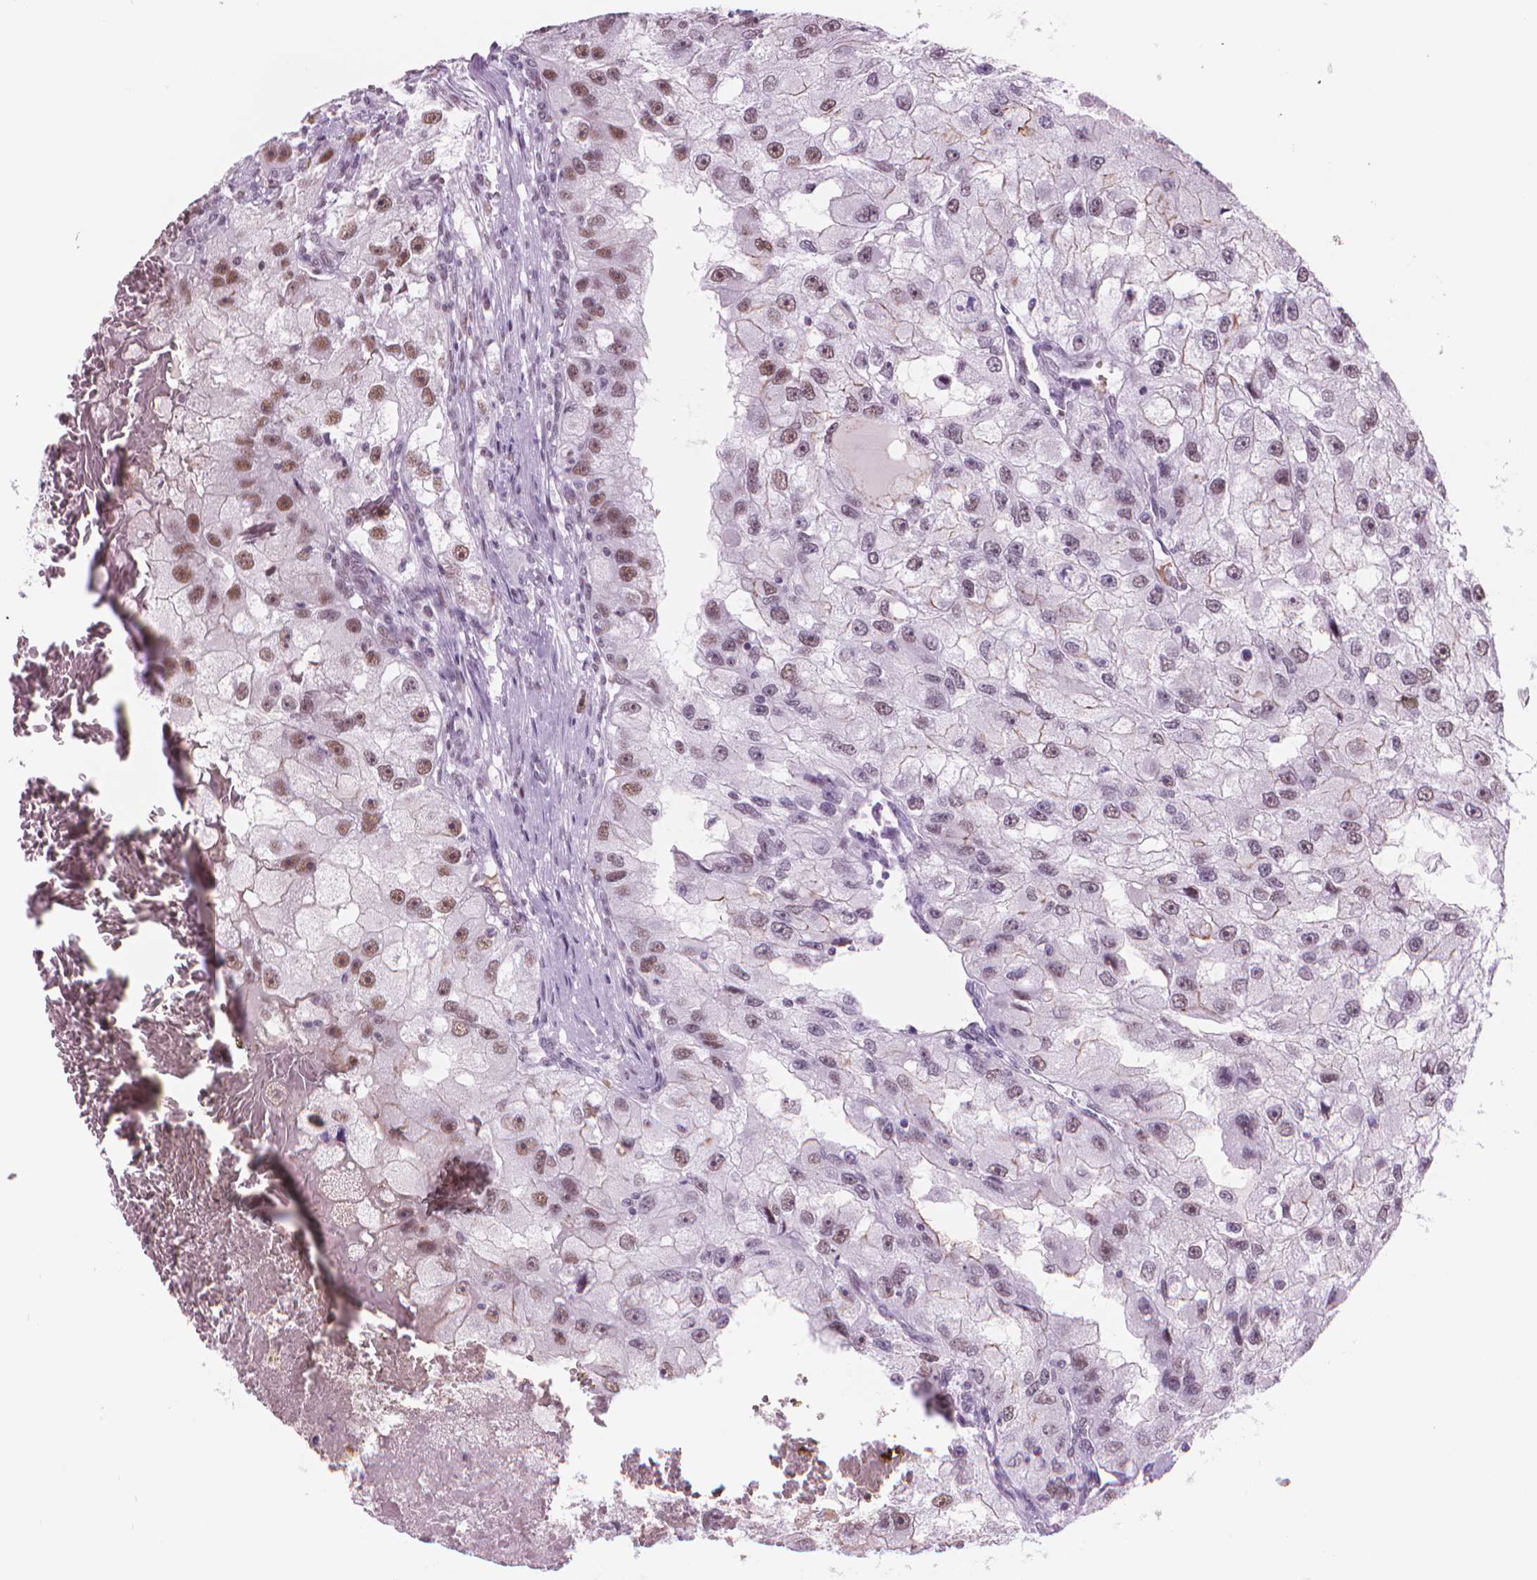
{"staining": {"intensity": "moderate", "quantity": "25%-75%", "location": "nuclear"}, "tissue": "renal cancer", "cell_type": "Tumor cells", "image_type": "cancer", "snomed": [{"axis": "morphology", "description": "Adenocarcinoma, NOS"}, {"axis": "topography", "description": "Kidney"}], "caption": "Protein staining displays moderate nuclear expression in about 25%-75% of tumor cells in adenocarcinoma (renal).", "gene": "POLR3D", "patient": {"sex": "male", "age": 63}}